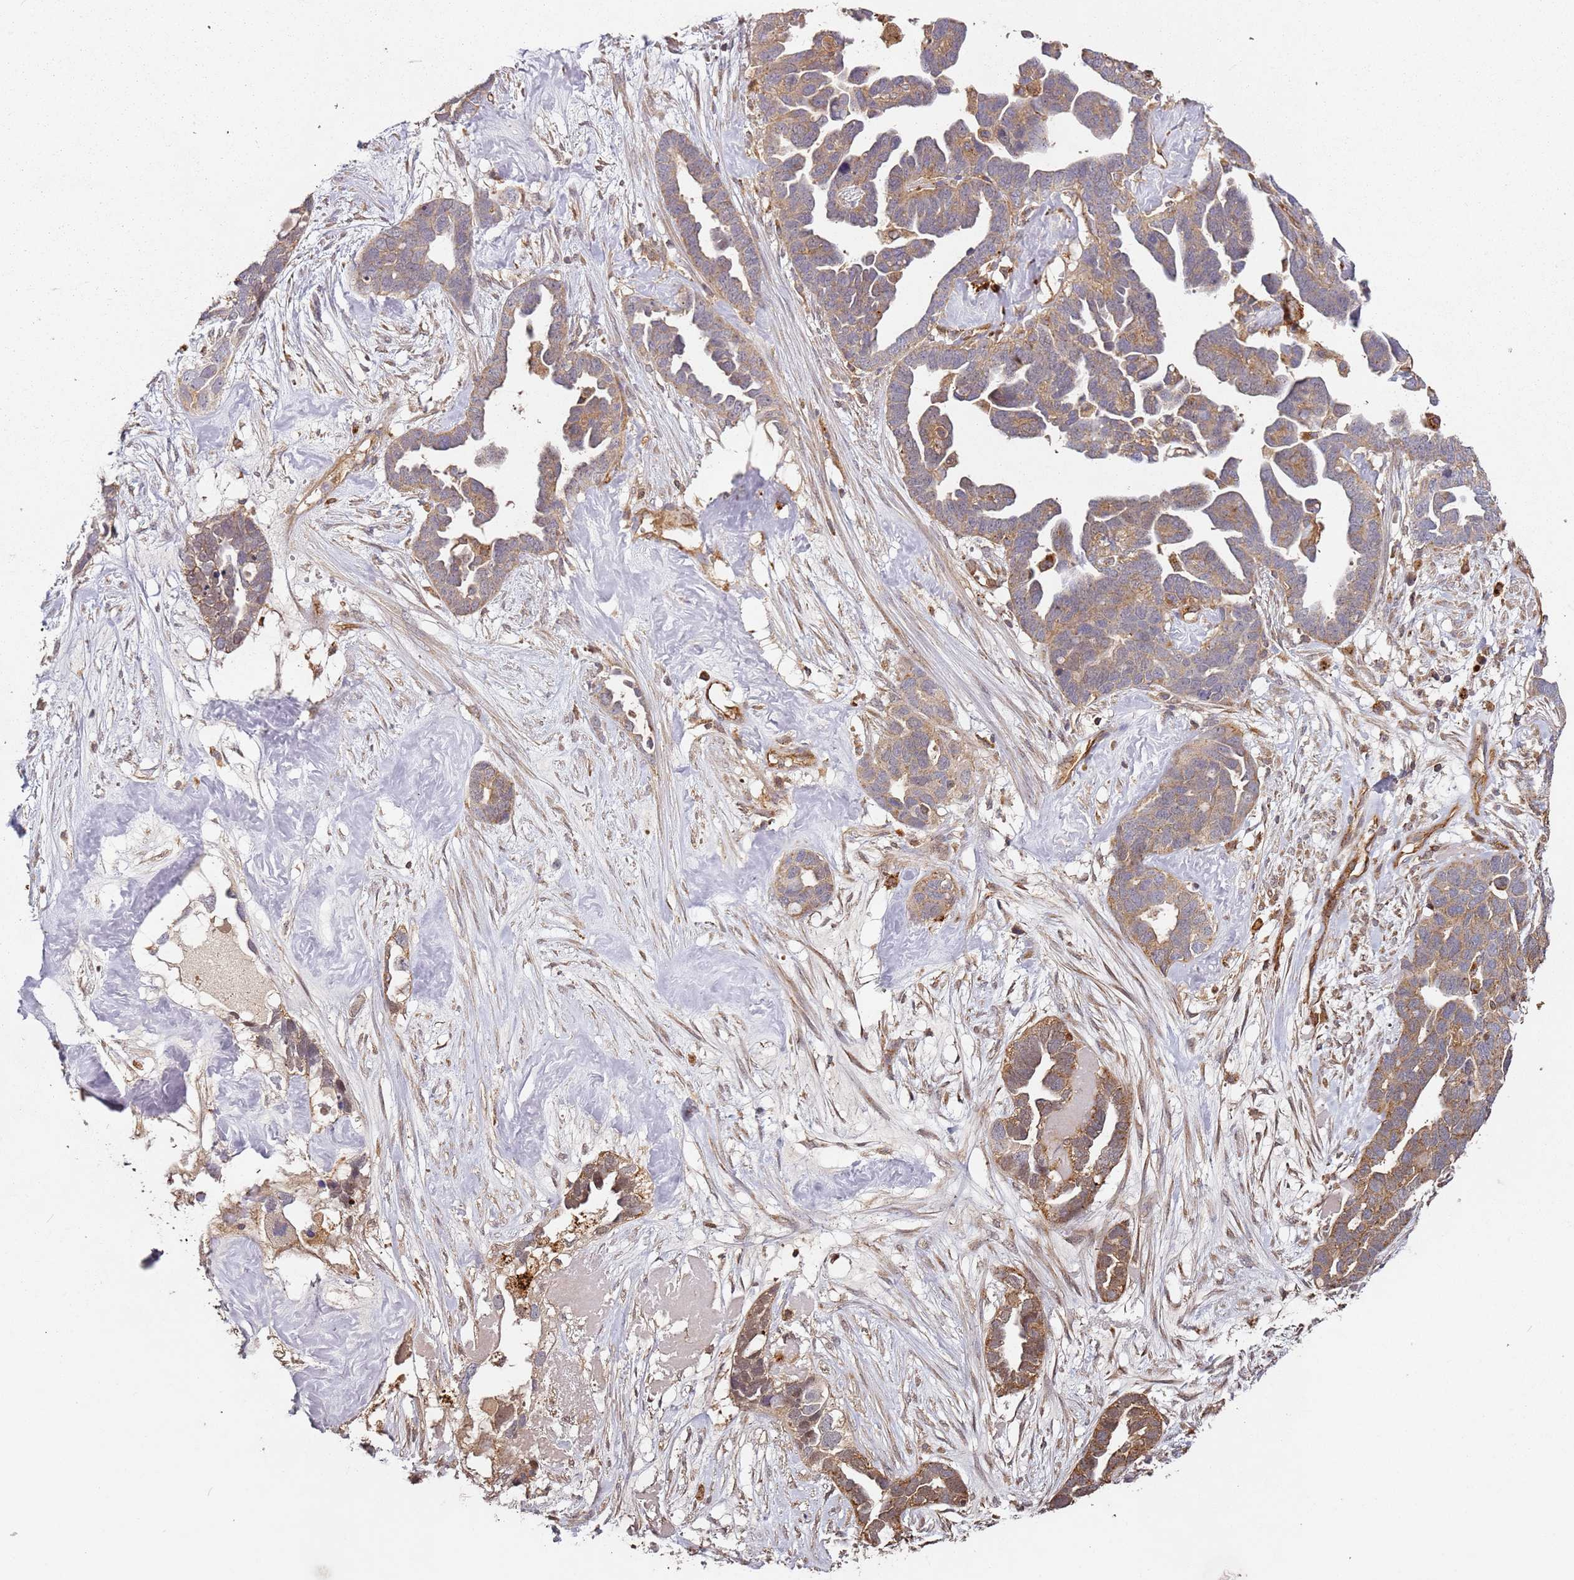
{"staining": {"intensity": "moderate", "quantity": ">75%", "location": "cytoplasmic/membranous"}, "tissue": "ovarian cancer", "cell_type": "Tumor cells", "image_type": "cancer", "snomed": [{"axis": "morphology", "description": "Cystadenocarcinoma, serous, NOS"}, {"axis": "topography", "description": "Ovary"}], "caption": "Immunohistochemical staining of human ovarian cancer (serous cystadenocarcinoma) exhibits moderate cytoplasmic/membranous protein positivity in about >75% of tumor cells.", "gene": "SCGB2B2", "patient": {"sex": "female", "age": 54}}